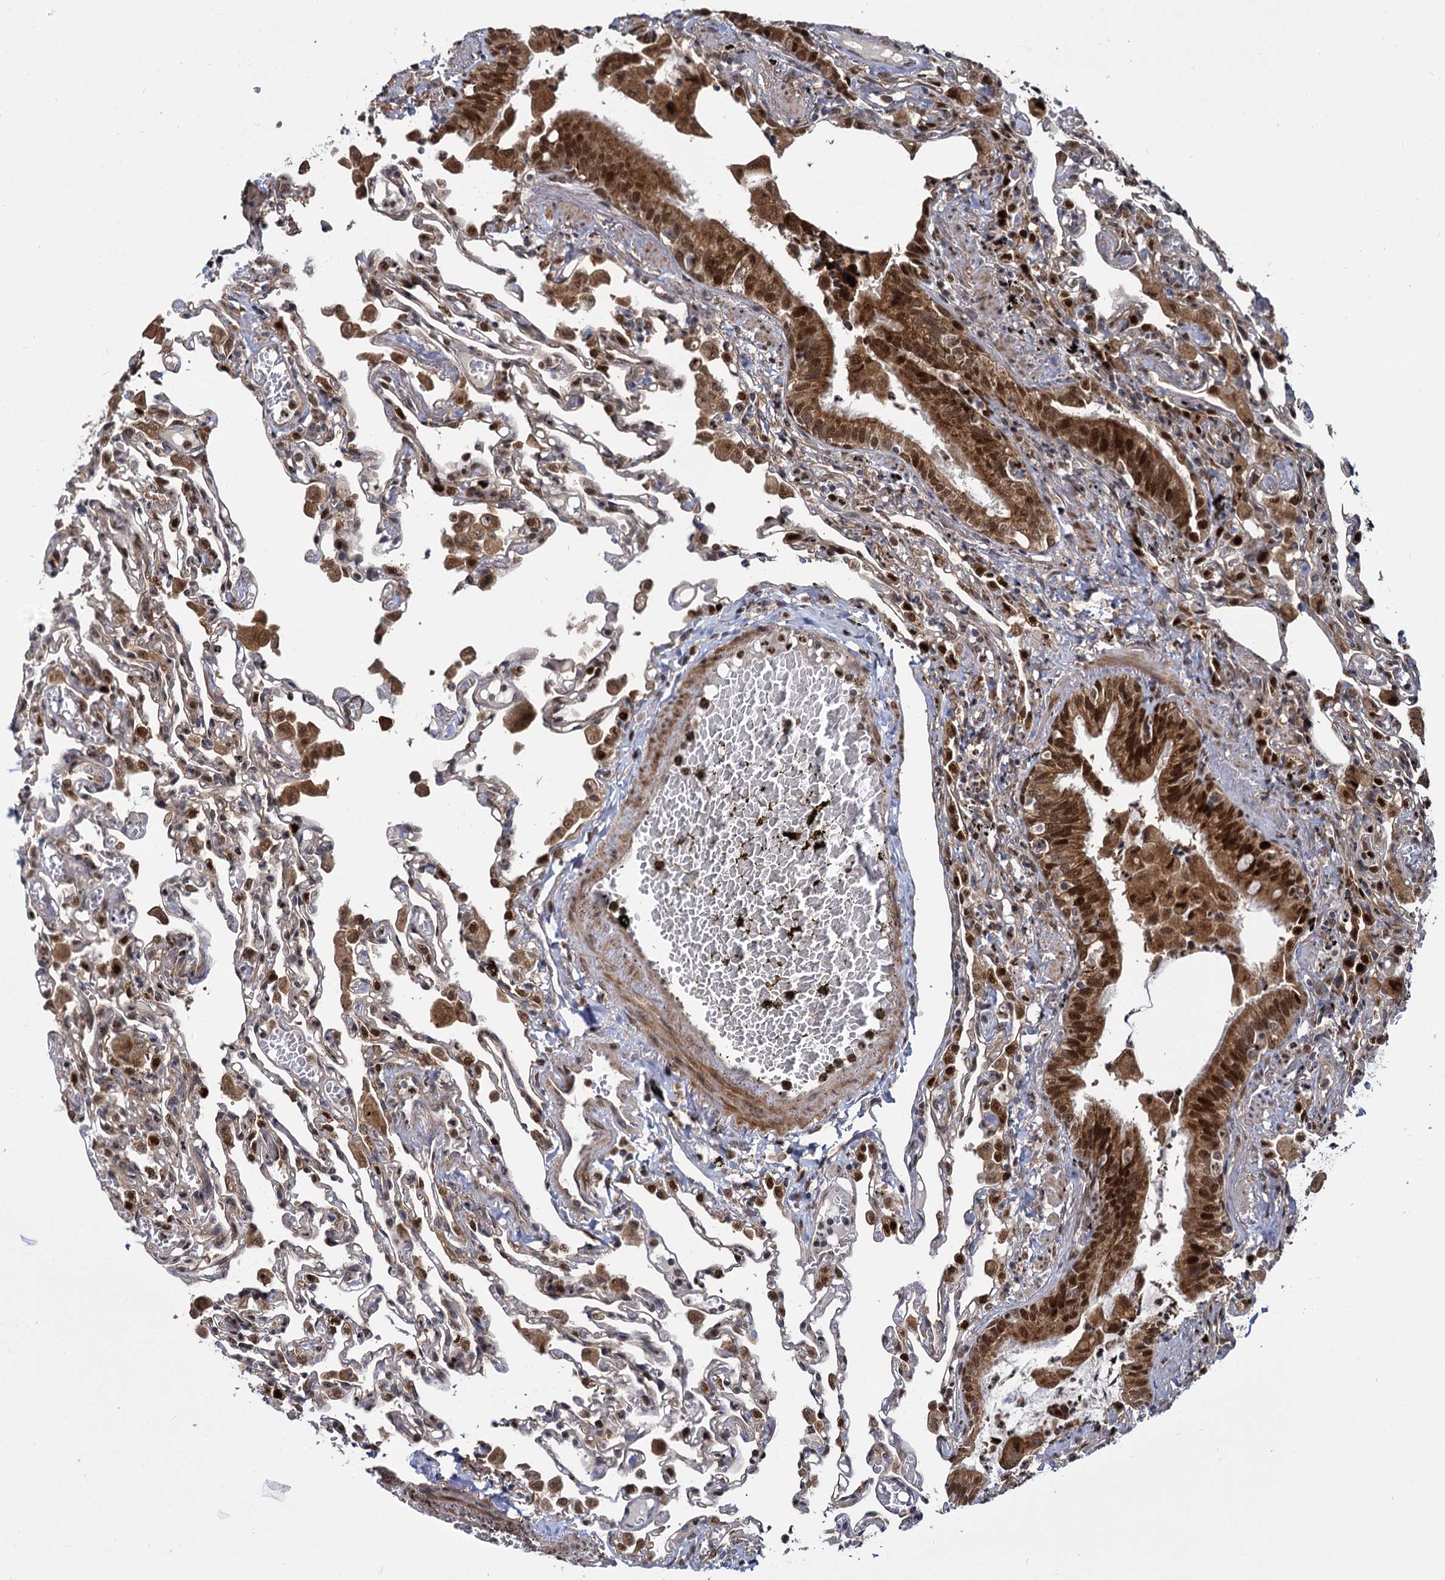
{"staining": {"intensity": "moderate", "quantity": "25%-75%", "location": "cytoplasmic/membranous,nuclear"}, "tissue": "lung", "cell_type": "Alveolar cells", "image_type": "normal", "snomed": [{"axis": "morphology", "description": "Normal tissue, NOS"}, {"axis": "topography", "description": "Bronchus"}, {"axis": "topography", "description": "Lung"}], "caption": "Brown immunohistochemical staining in benign lung demonstrates moderate cytoplasmic/membranous,nuclear expression in approximately 25%-75% of alveolar cells.", "gene": "GAL3ST4", "patient": {"sex": "female", "age": 49}}